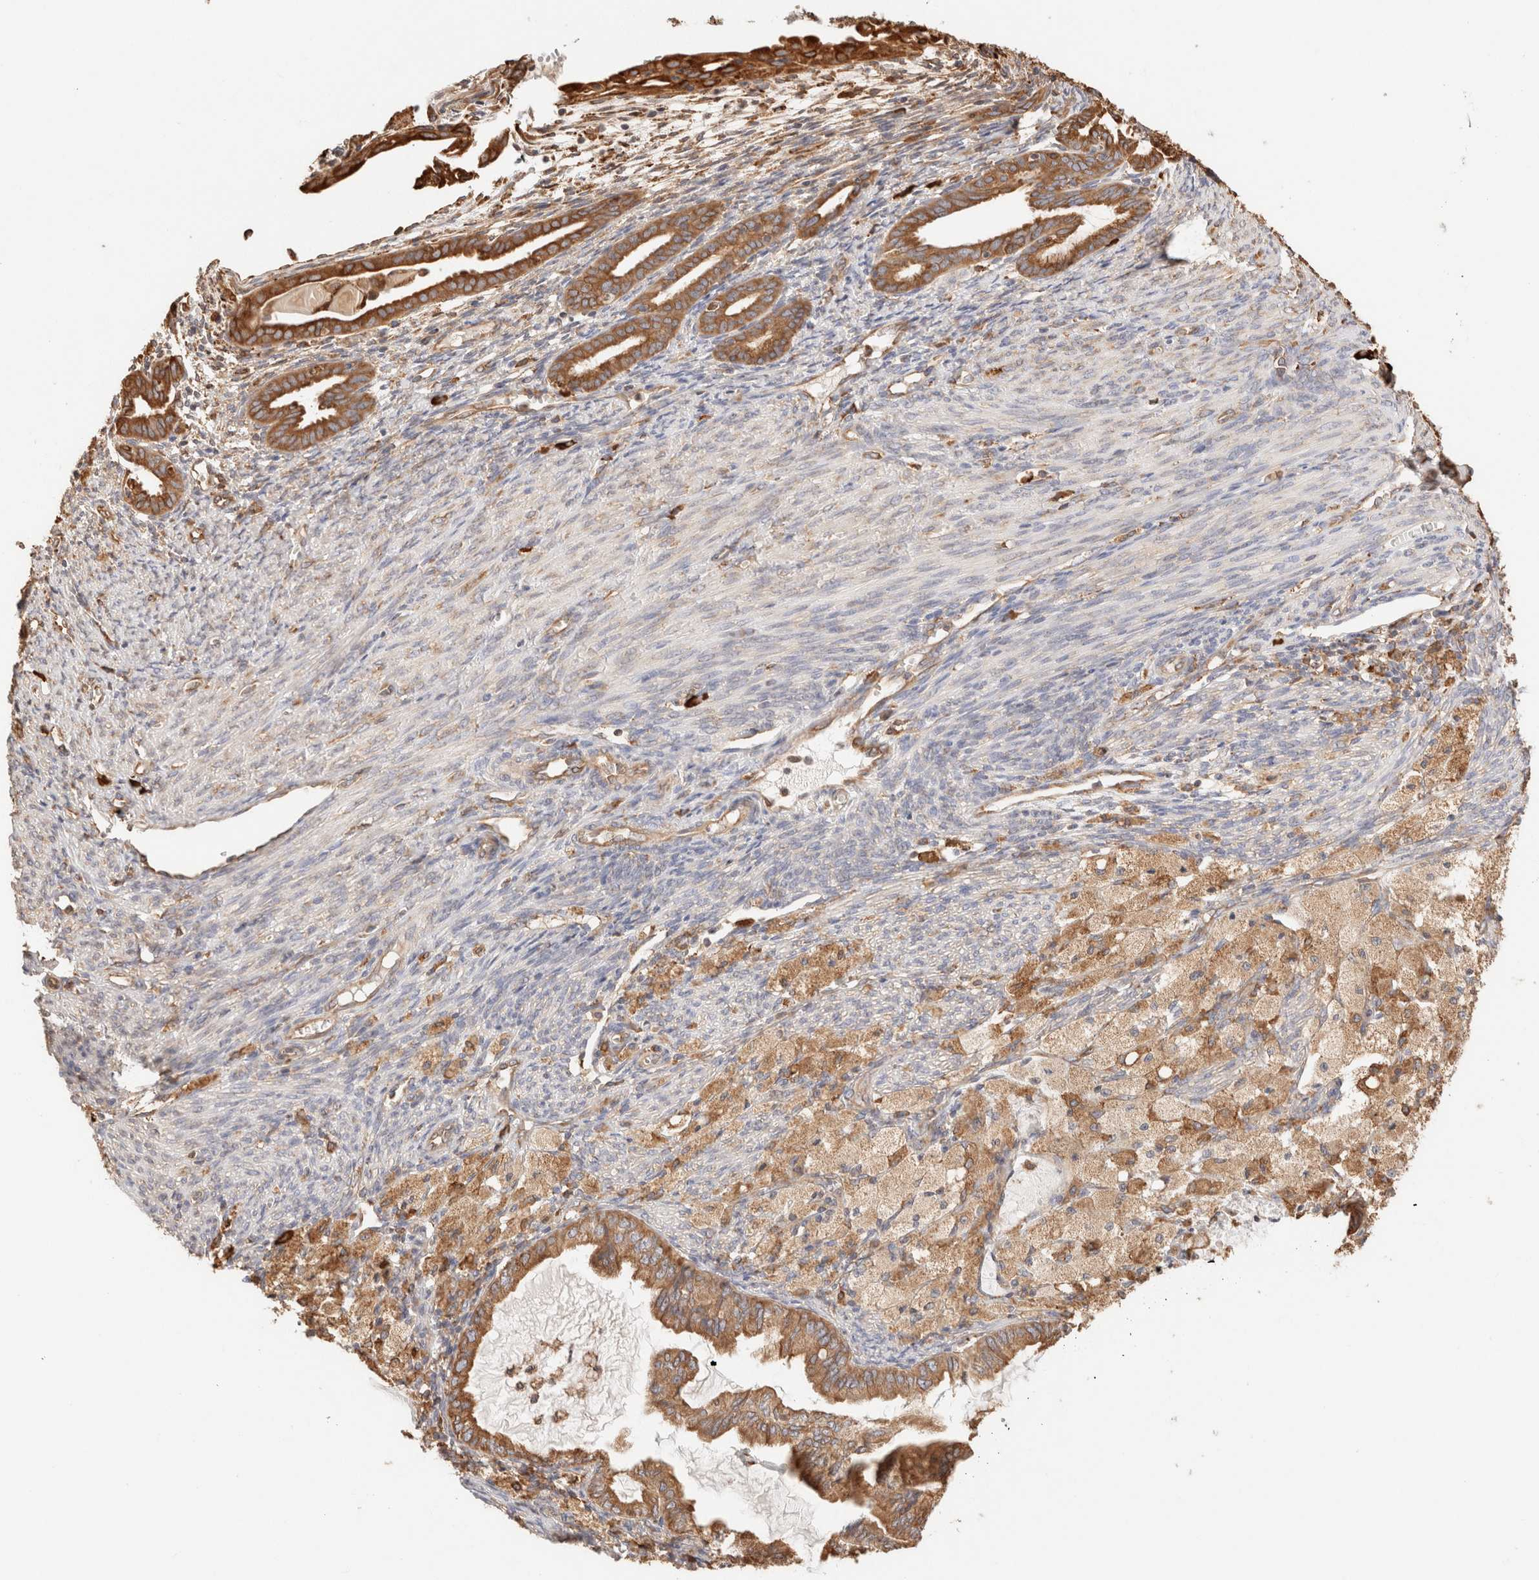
{"staining": {"intensity": "strong", "quantity": ">75%", "location": "cytoplasmic/membranous"}, "tissue": "cervical cancer", "cell_type": "Tumor cells", "image_type": "cancer", "snomed": [{"axis": "morphology", "description": "Normal tissue, NOS"}, {"axis": "morphology", "description": "Adenocarcinoma, NOS"}, {"axis": "topography", "description": "Cervix"}, {"axis": "topography", "description": "Endometrium"}], "caption": "Human cervical cancer (adenocarcinoma) stained for a protein (brown) demonstrates strong cytoplasmic/membranous positive positivity in approximately >75% of tumor cells.", "gene": "FER", "patient": {"sex": "female", "age": 86}}